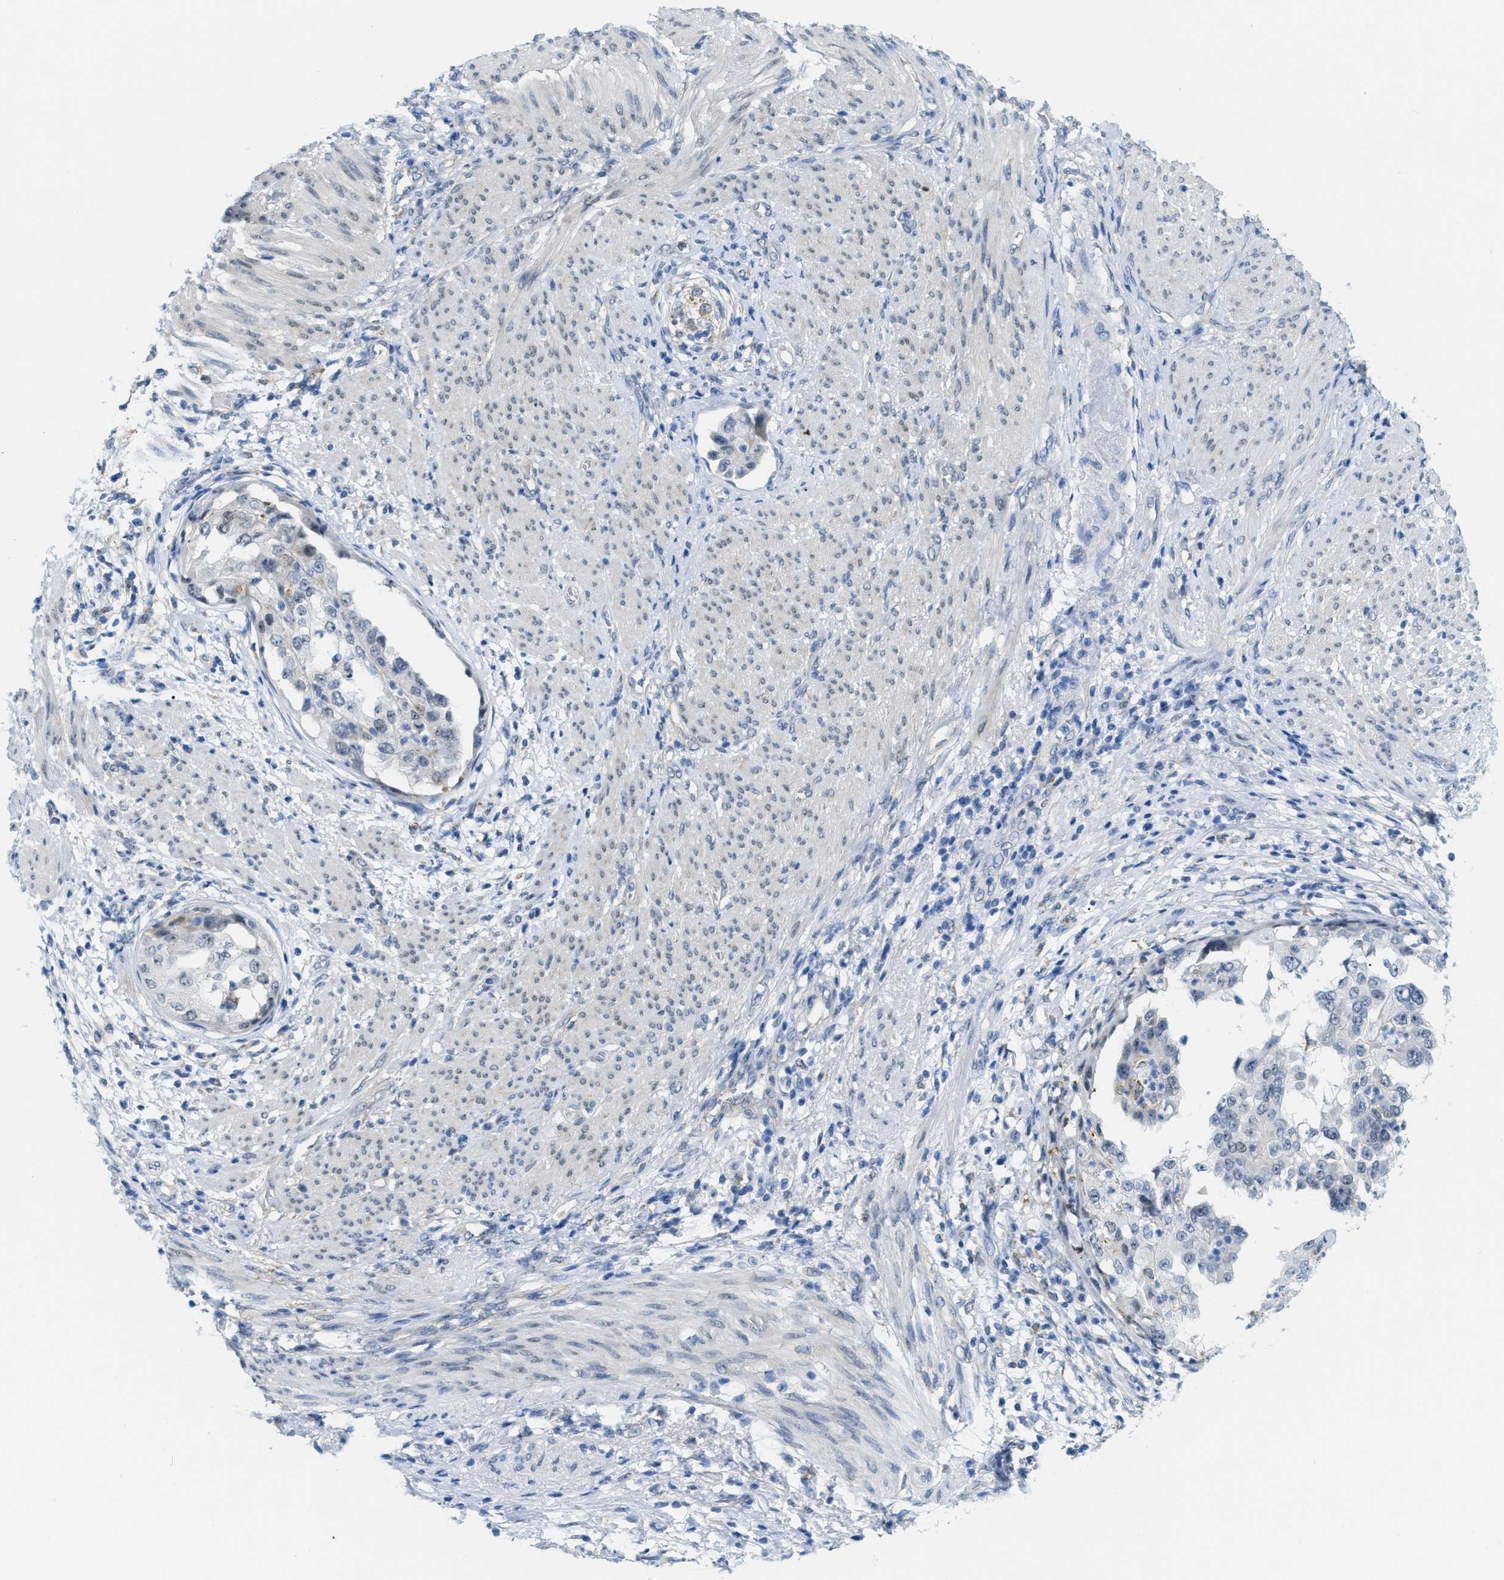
{"staining": {"intensity": "weak", "quantity": "<25%", "location": "nuclear"}, "tissue": "endometrial cancer", "cell_type": "Tumor cells", "image_type": "cancer", "snomed": [{"axis": "morphology", "description": "Adenocarcinoma, NOS"}, {"axis": "topography", "description": "Endometrium"}], "caption": "An image of endometrial adenocarcinoma stained for a protein demonstrates no brown staining in tumor cells.", "gene": "PHRF1", "patient": {"sex": "female", "age": 85}}